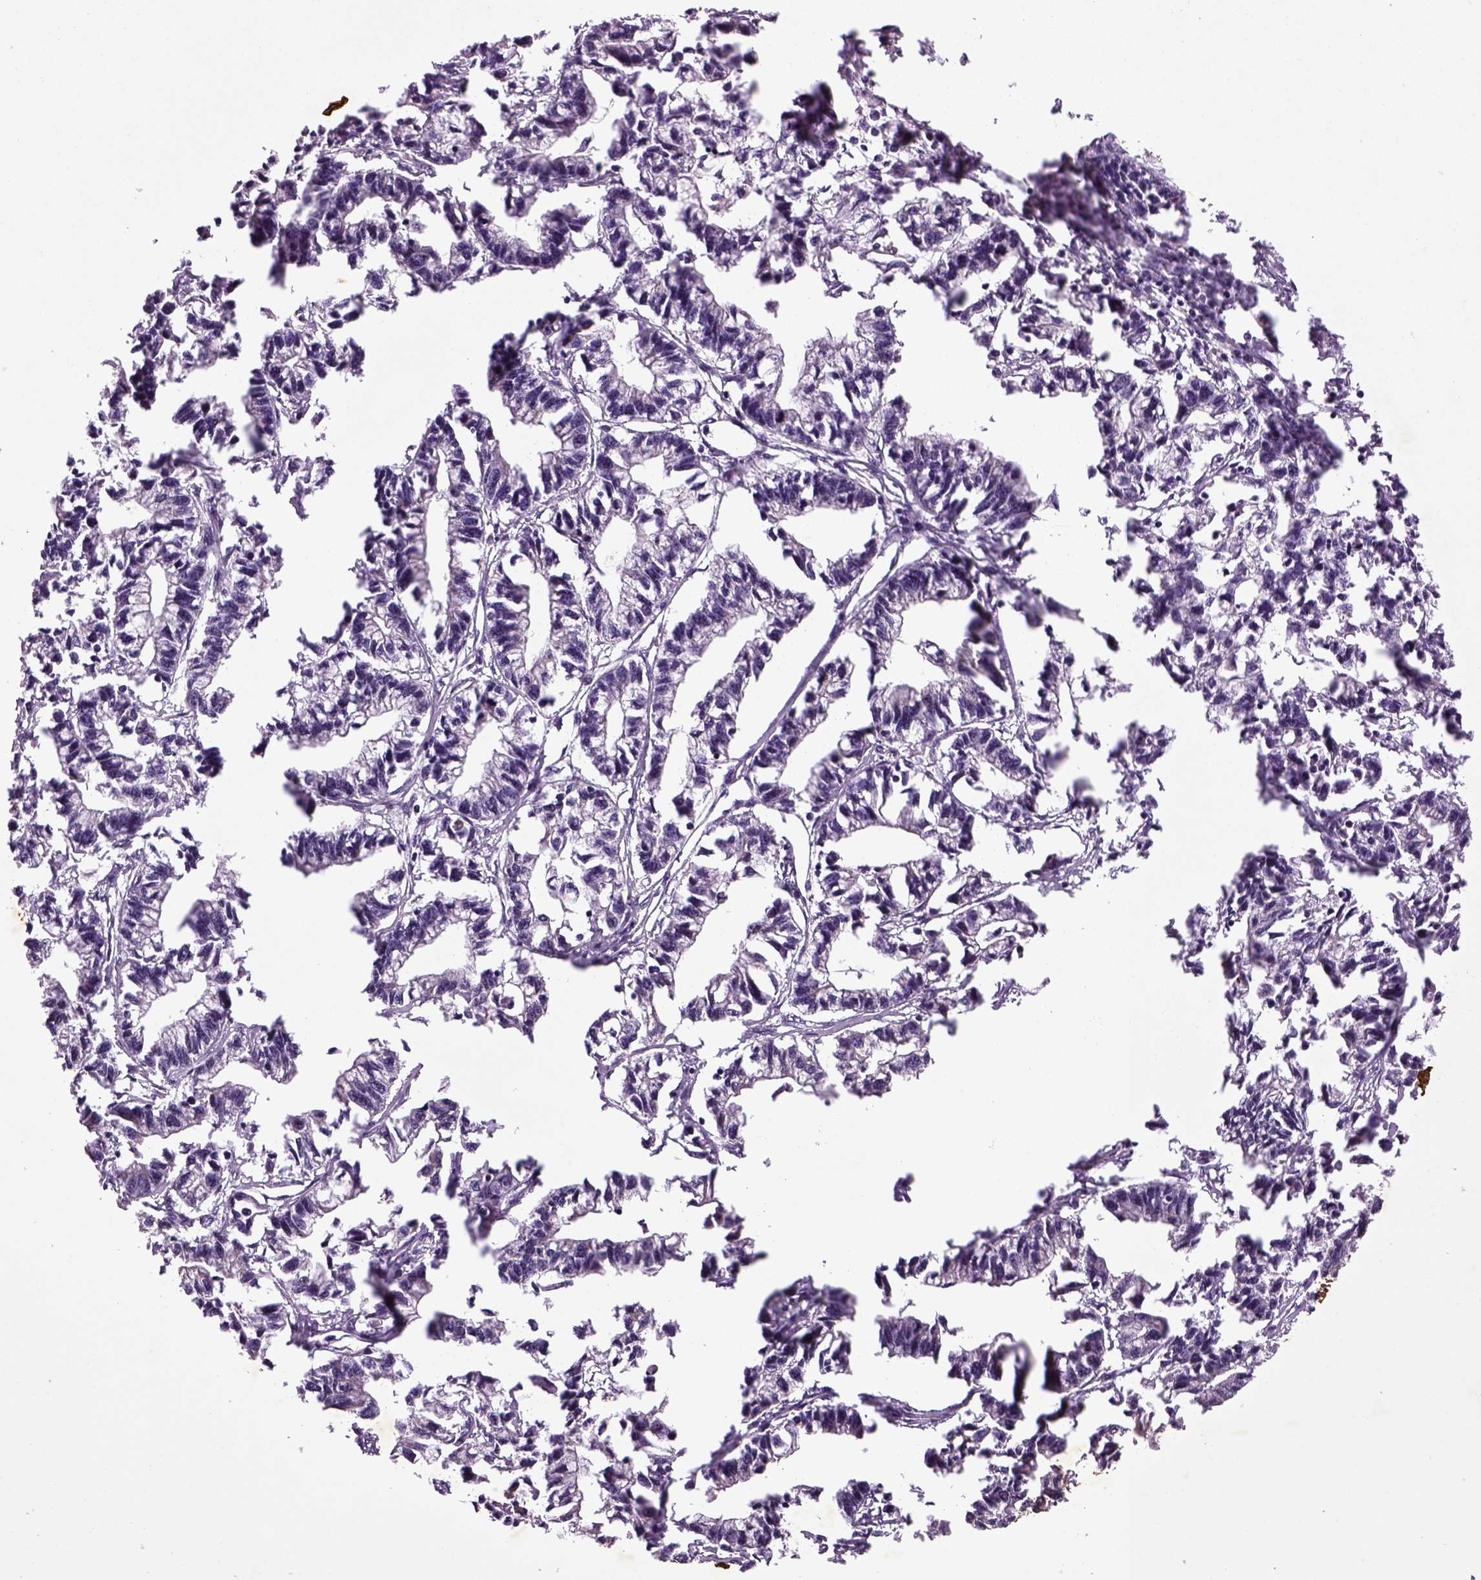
{"staining": {"intensity": "negative", "quantity": "none", "location": "none"}, "tissue": "stomach cancer", "cell_type": "Tumor cells", "image_type": "cancer", "snomed": [{"axis": "morphology", "description": "Adenocarcinoma, NOS"}, {"axis": "topography", "description": "Stomach"}], "caption": "Adenocarcinoma (stomach) stained for a protein using immunohistochemistry (IHC) demonstrates no staining tumor cells.", "gene": "TPRG1", "patient": {"sex": "male", "age": 83}}